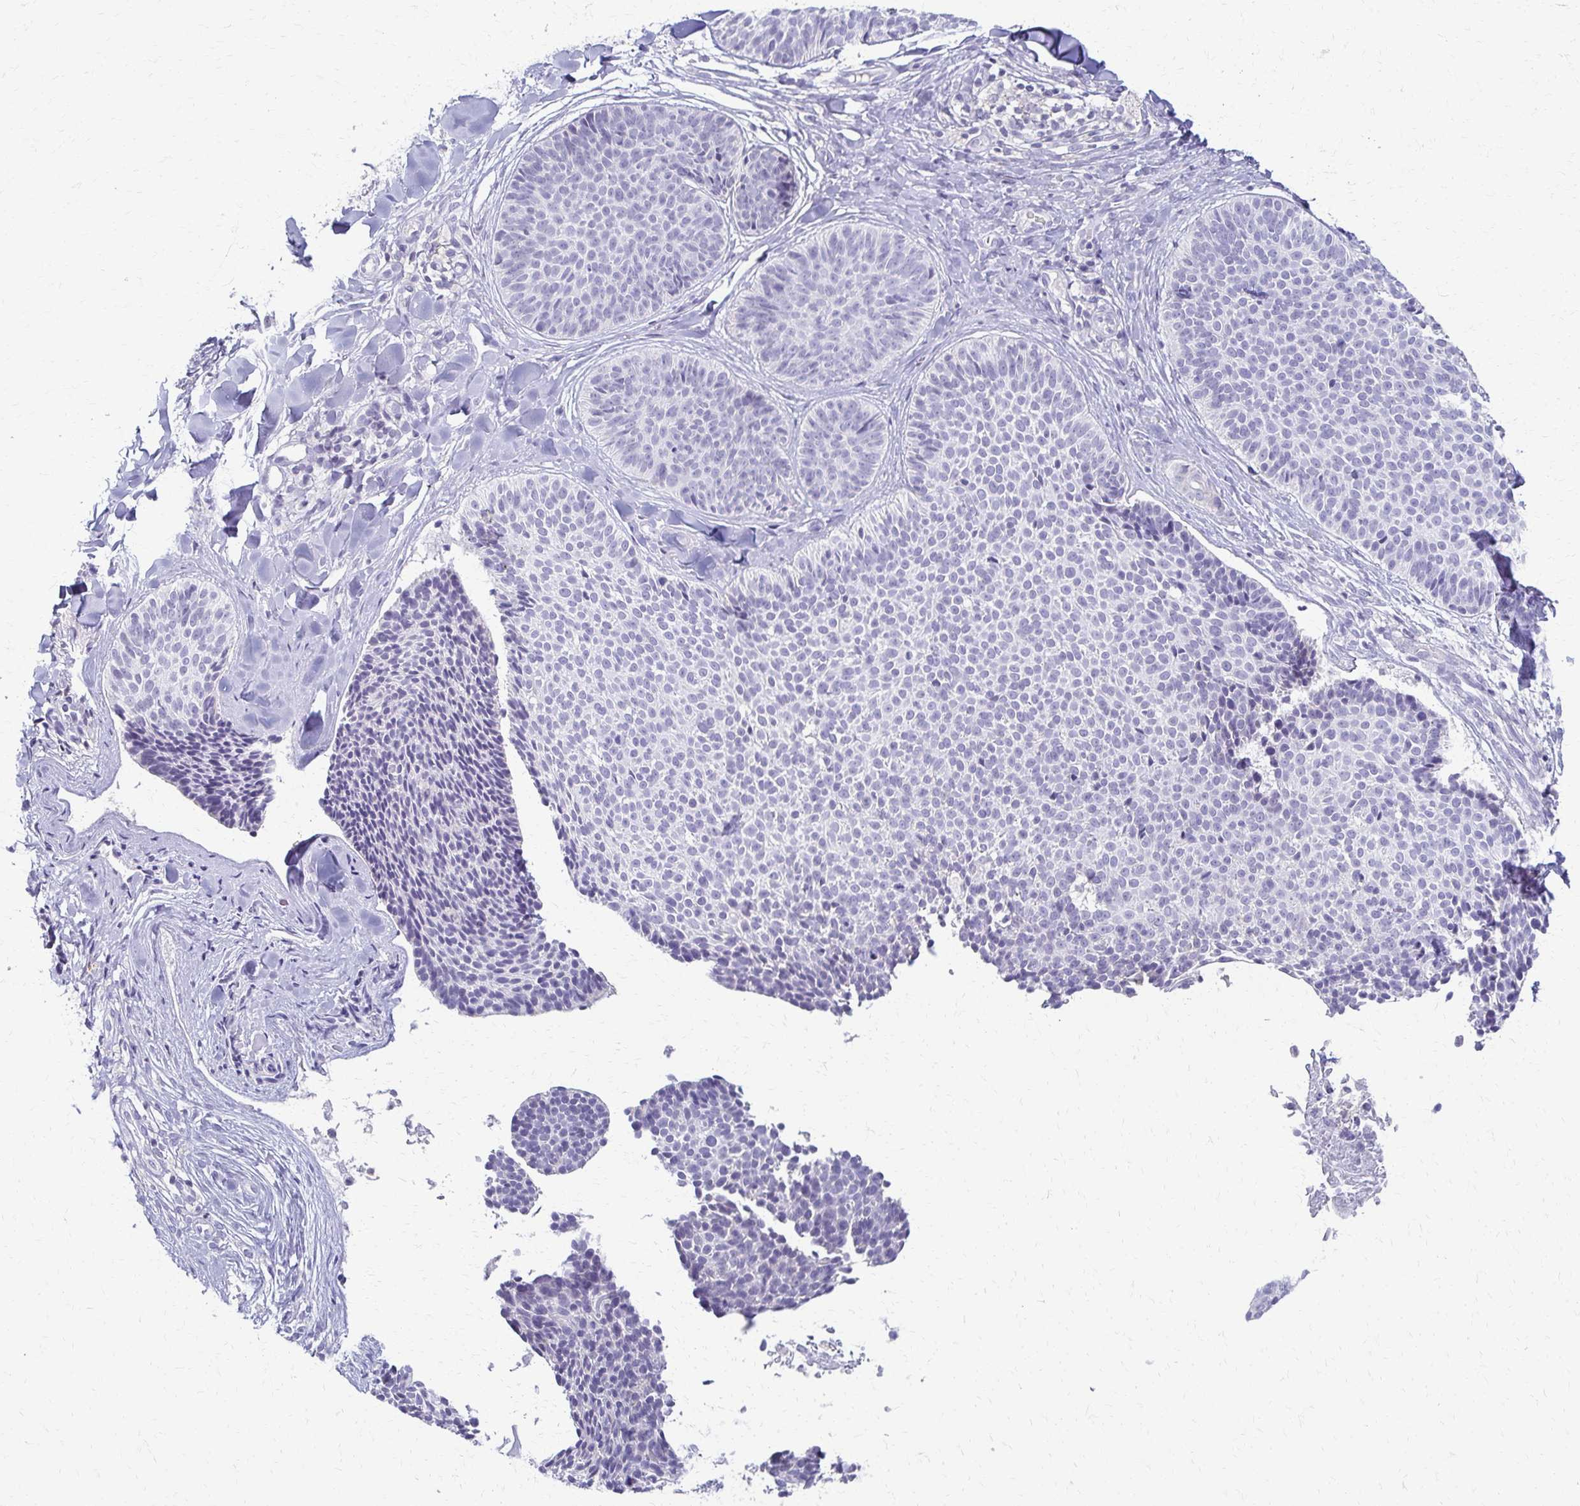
{"staining": {"intensity": "negative", "quantity": "none", "location": "none"}, "tissue": "skin cancer", "cell_type": "Tumor cells", "image_type": "cancer", "snomed": [{"axis": "morphology", "description": "Basal cell carcinoma"}, {"axis": "topography", "description": "Skin"}], "caption": "Basal cell carcinoma (skin) stained for a protein using immunohistochemistry (IHC) displays no positivity tumor cells.", "gene": "FCGR2B", "patient": {"sex": "male", "age": 82}}